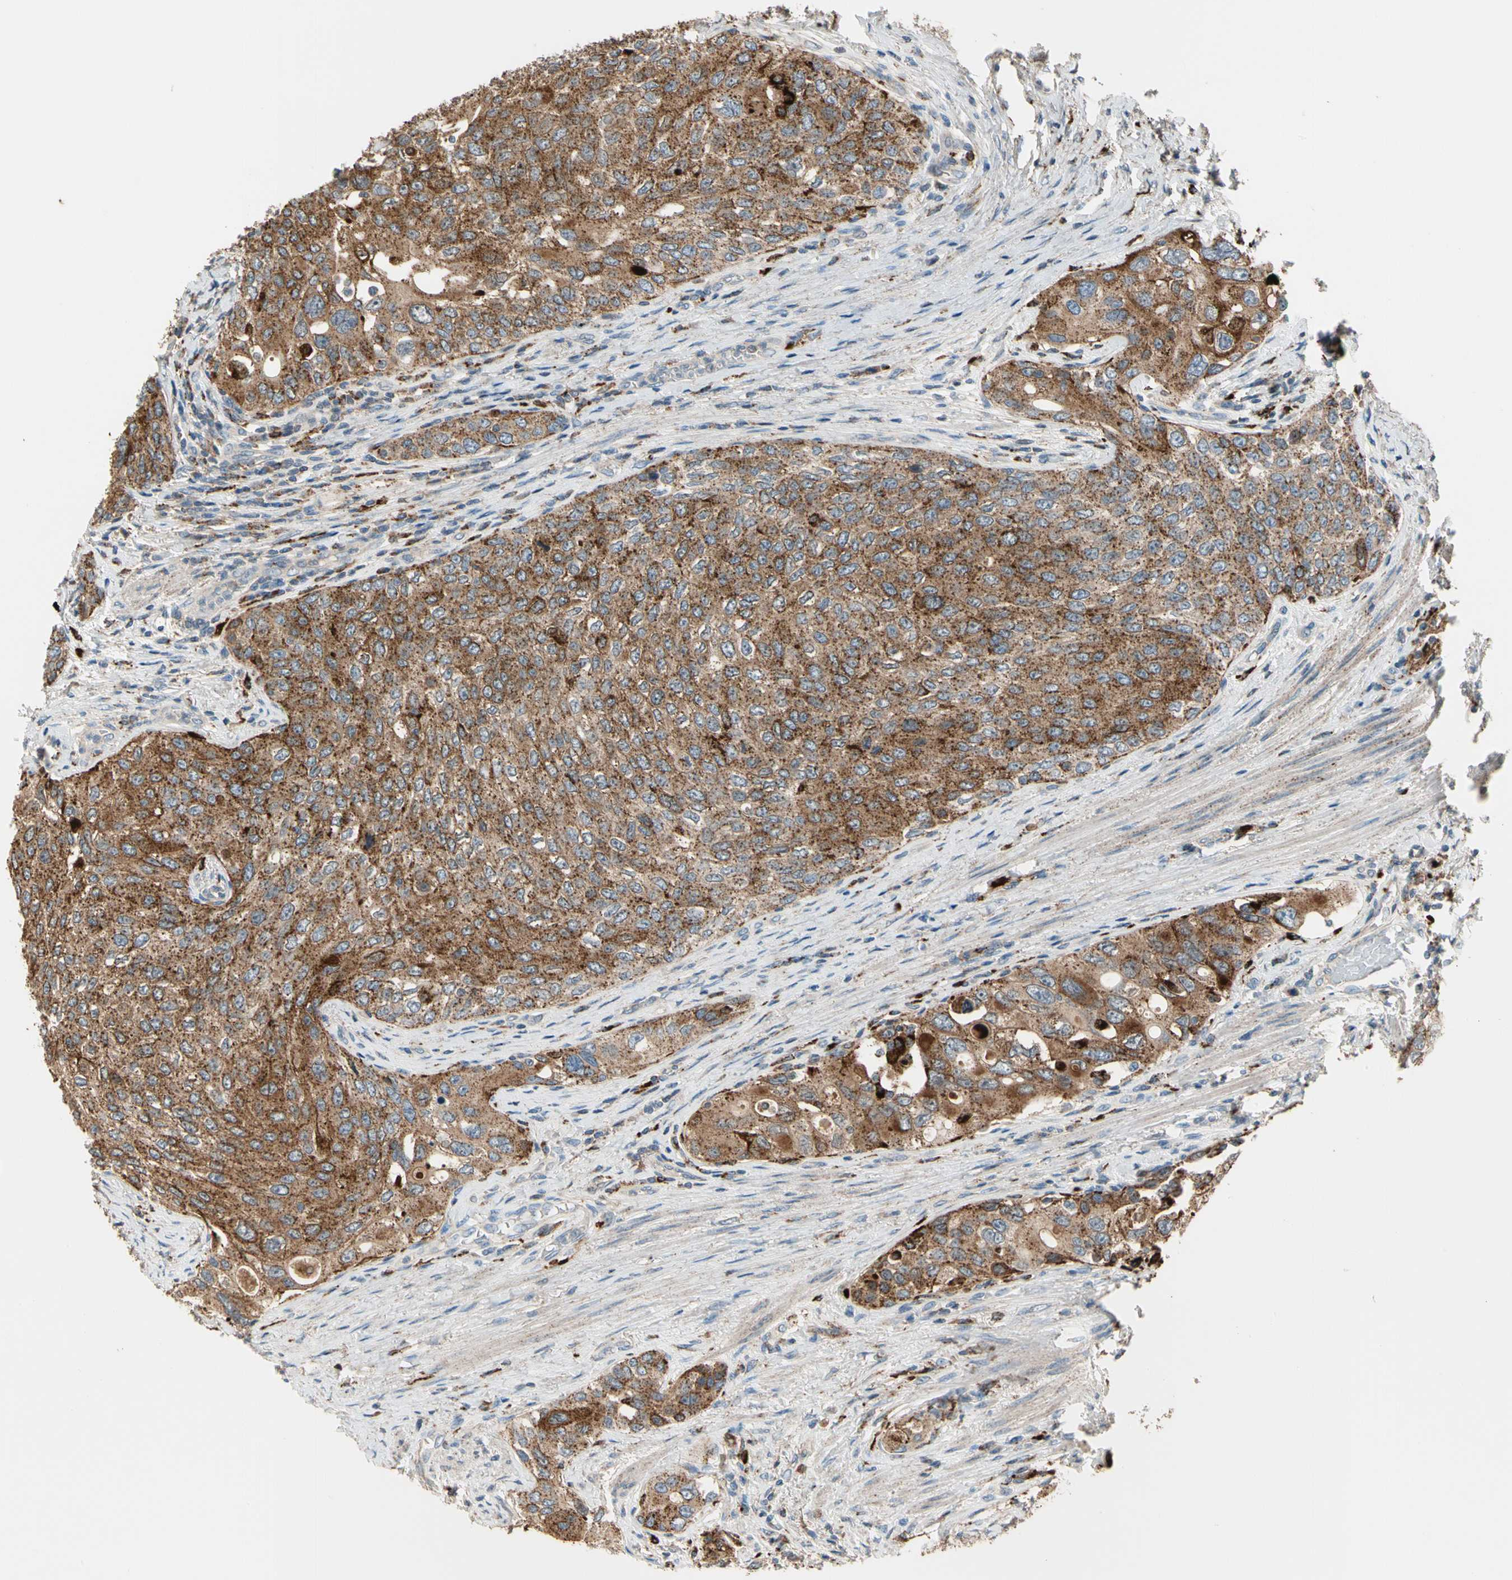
{"staining": {"intensity": "moderate", "quantity": ">75%", "location": "cytoplasmic/membranous"}, "tissue": "urothelial cancer", "cell_type": "Tumor cells", "image_type": "cancer", "snomed": [{"axis": "morphology", "description": "Urothelial carcinoma, High grade"}, {"axis": "topography", "description": "Urinary bladder"}], "caption": "Approximately >75% of tumor cells in human urothelial carcinoma (high-grade) exhibit moderate cytoplasmic/membranous protein positivity as visualized by brown immunohistochemical staining.", "gene": "GM2A", "patient": {"sex": "female", "age": 56}}